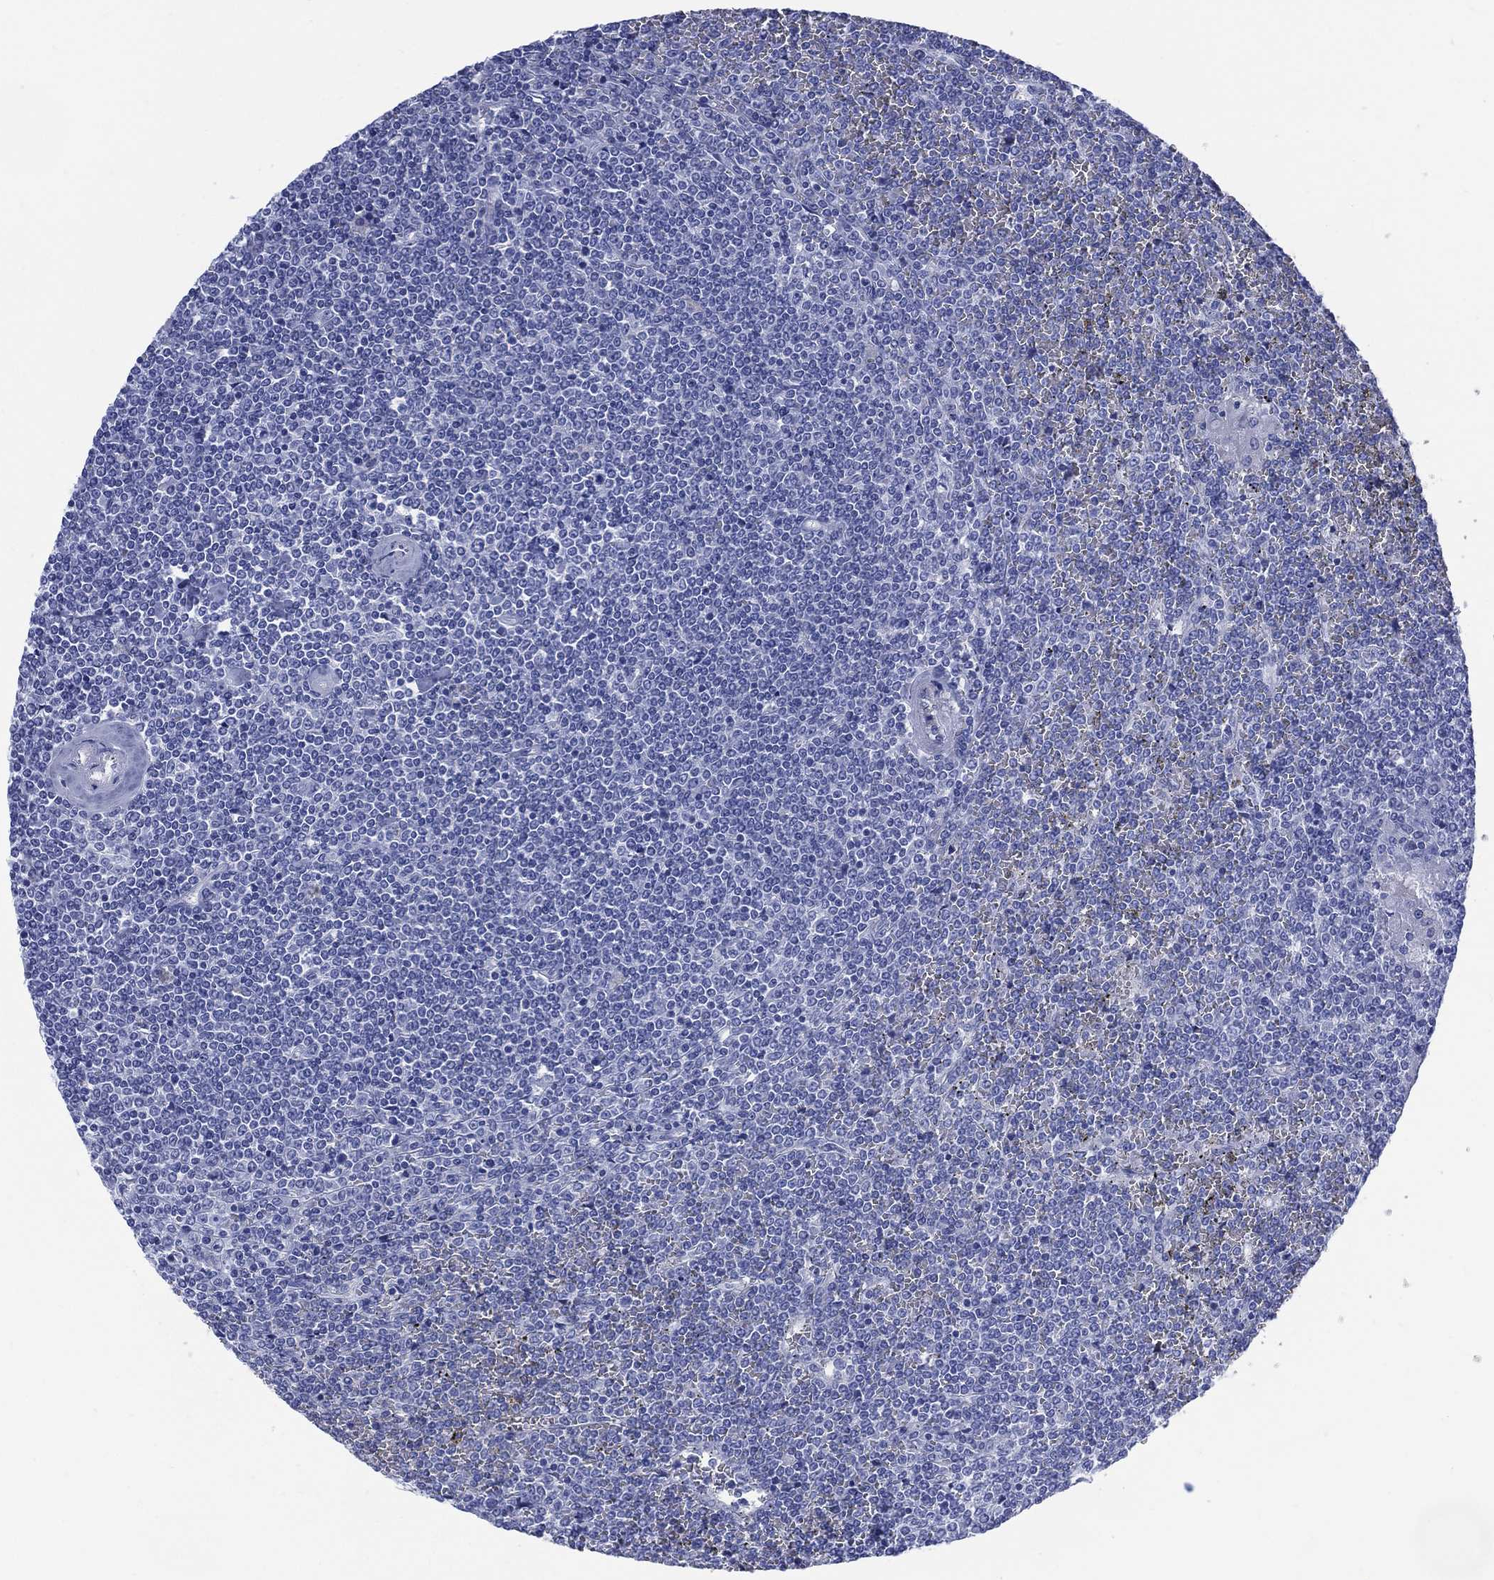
{"staining": {"intensity": "negative", "quantity": "none", "location": "none"}, "tissue": "lymphoma", "cell_type": "Tumor cells", "image_type": "cancer", "snomed": [{"axis": "morphology", "description": "Malignant lymphoma, non-Hodgkin's type, Low grade"}, {"axis": "topography", "description": "Spleen"}], "caption": "High power microscopy histopathology image of an immunohistochemistry (IHC) image of lymphoma, revealing no significant expression in tumor cells.", "gene": "LRRD1", "patient": {"sex": "female", "age": 19}}